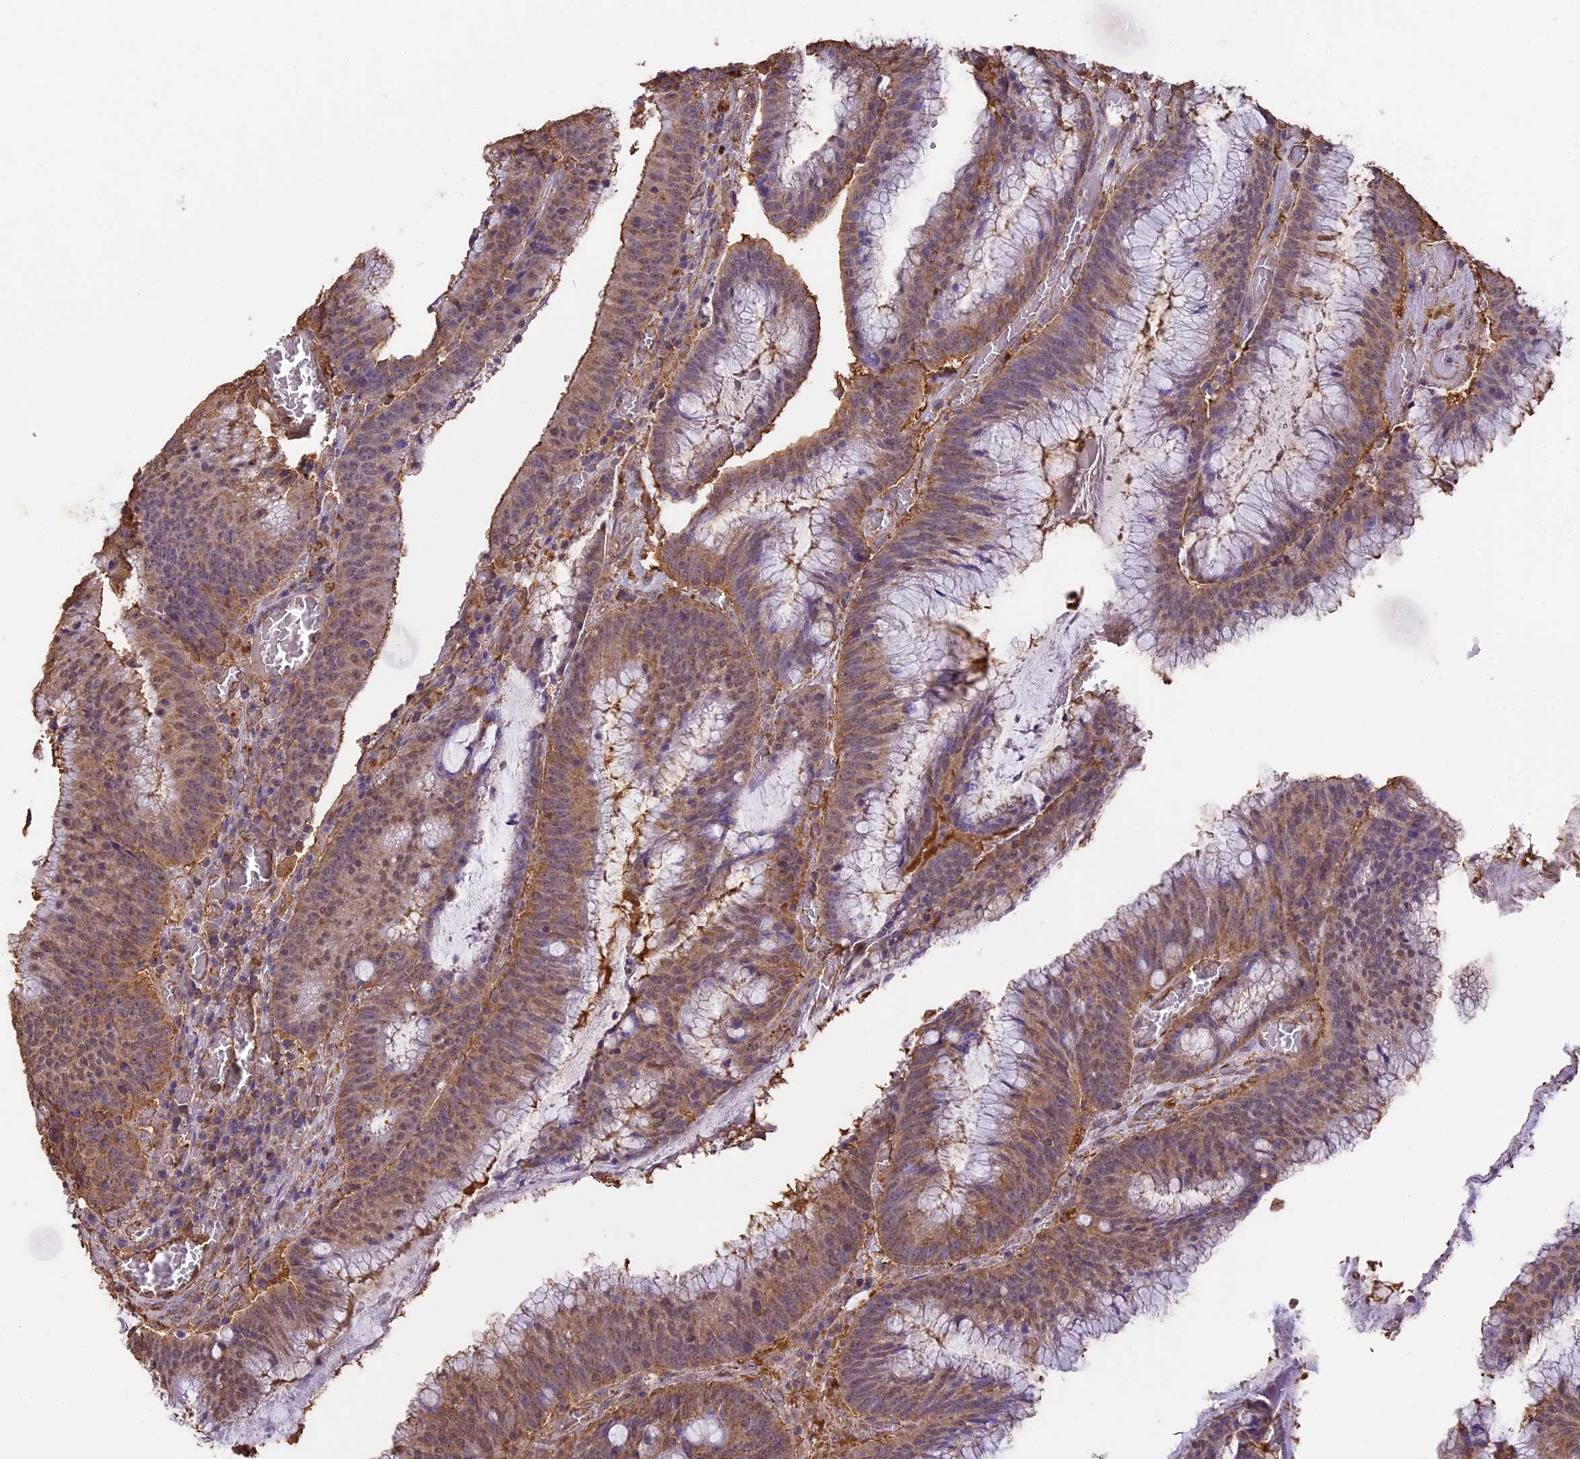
{"staining": {"intensity": "moderate", "quantity": ">75%", "location": "cytoplasmic/membranous,nuclear"}, "tissue": "colorectal cancer", "cell_type": "Tumor cells", "image_type": "cancer", "snomed": [{"axis": "morphology", "description": "Adenocarcinoma, NOS"}, {"axis": "topography", "description": "Rectum"}], "caption": "An image showing moderate cytoplasmic/membranous and nuclear positivity in approximately >75% of tumor cells in adenocarcinoma (colorectal), as visualized by brown immunohistochemical staining.", "gene": "ARHGAP19", "patient": {"sex": "female", "age": 77}}